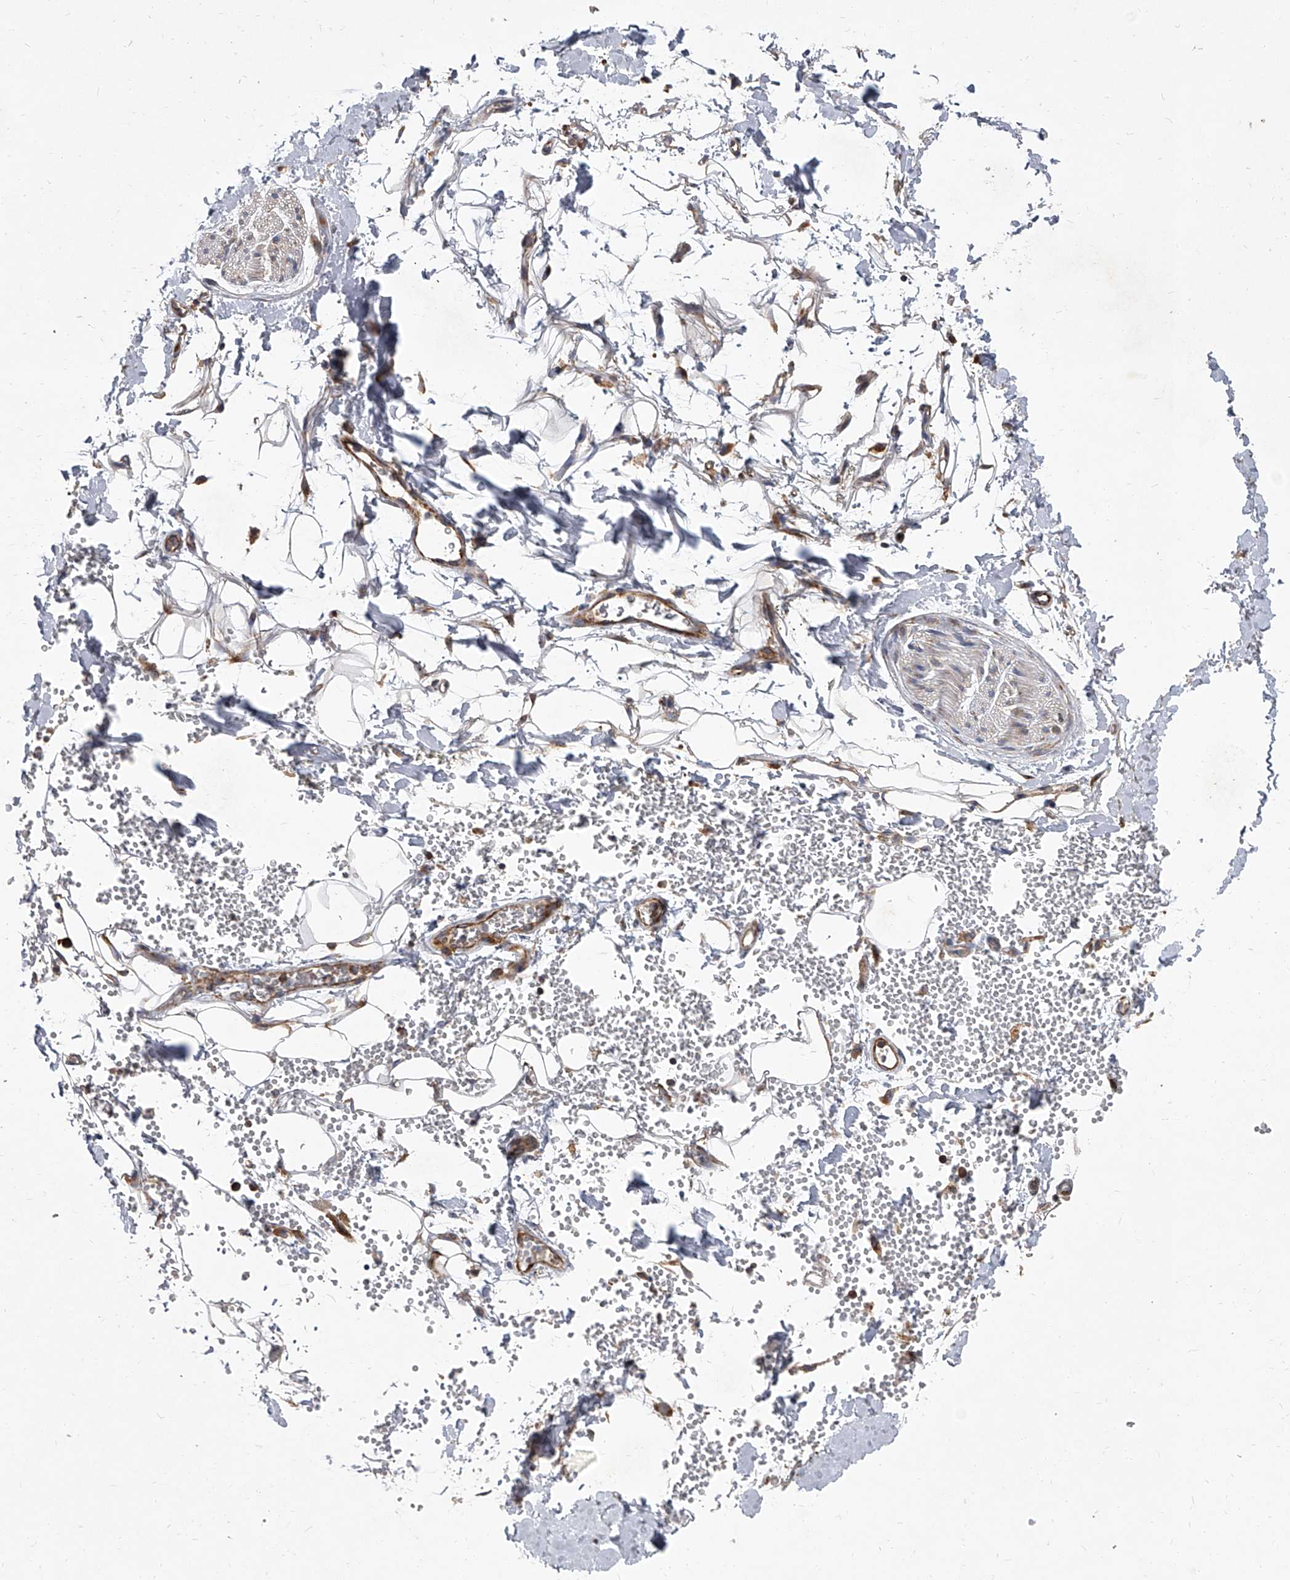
{"staining": {"intensity": "moderate", "quantity": ">75%", "location": "cytoplasmic/membranous"}, "tissue": "adipose tissue", "cell_type": "Adipocytes", "image_type": "normal", "snomed": [{"axis": "morphology", "description": "Normal tissue, NOS"}, {"axis": "morphology", "description": "Adenocarcinoma, NOS"}, {"axis": "topography", "description": "Pancreas"}, {"axis": "topography", "description": "Peripheral nerve tissue"}], "caption": "A brown stain shows moderate cytoplasmic/membranous staining of a protein in adipocytes of unremarkable adipose tissue.", "gene": "EIF2S2", "patient": {"sex": "male", "age": 59}}